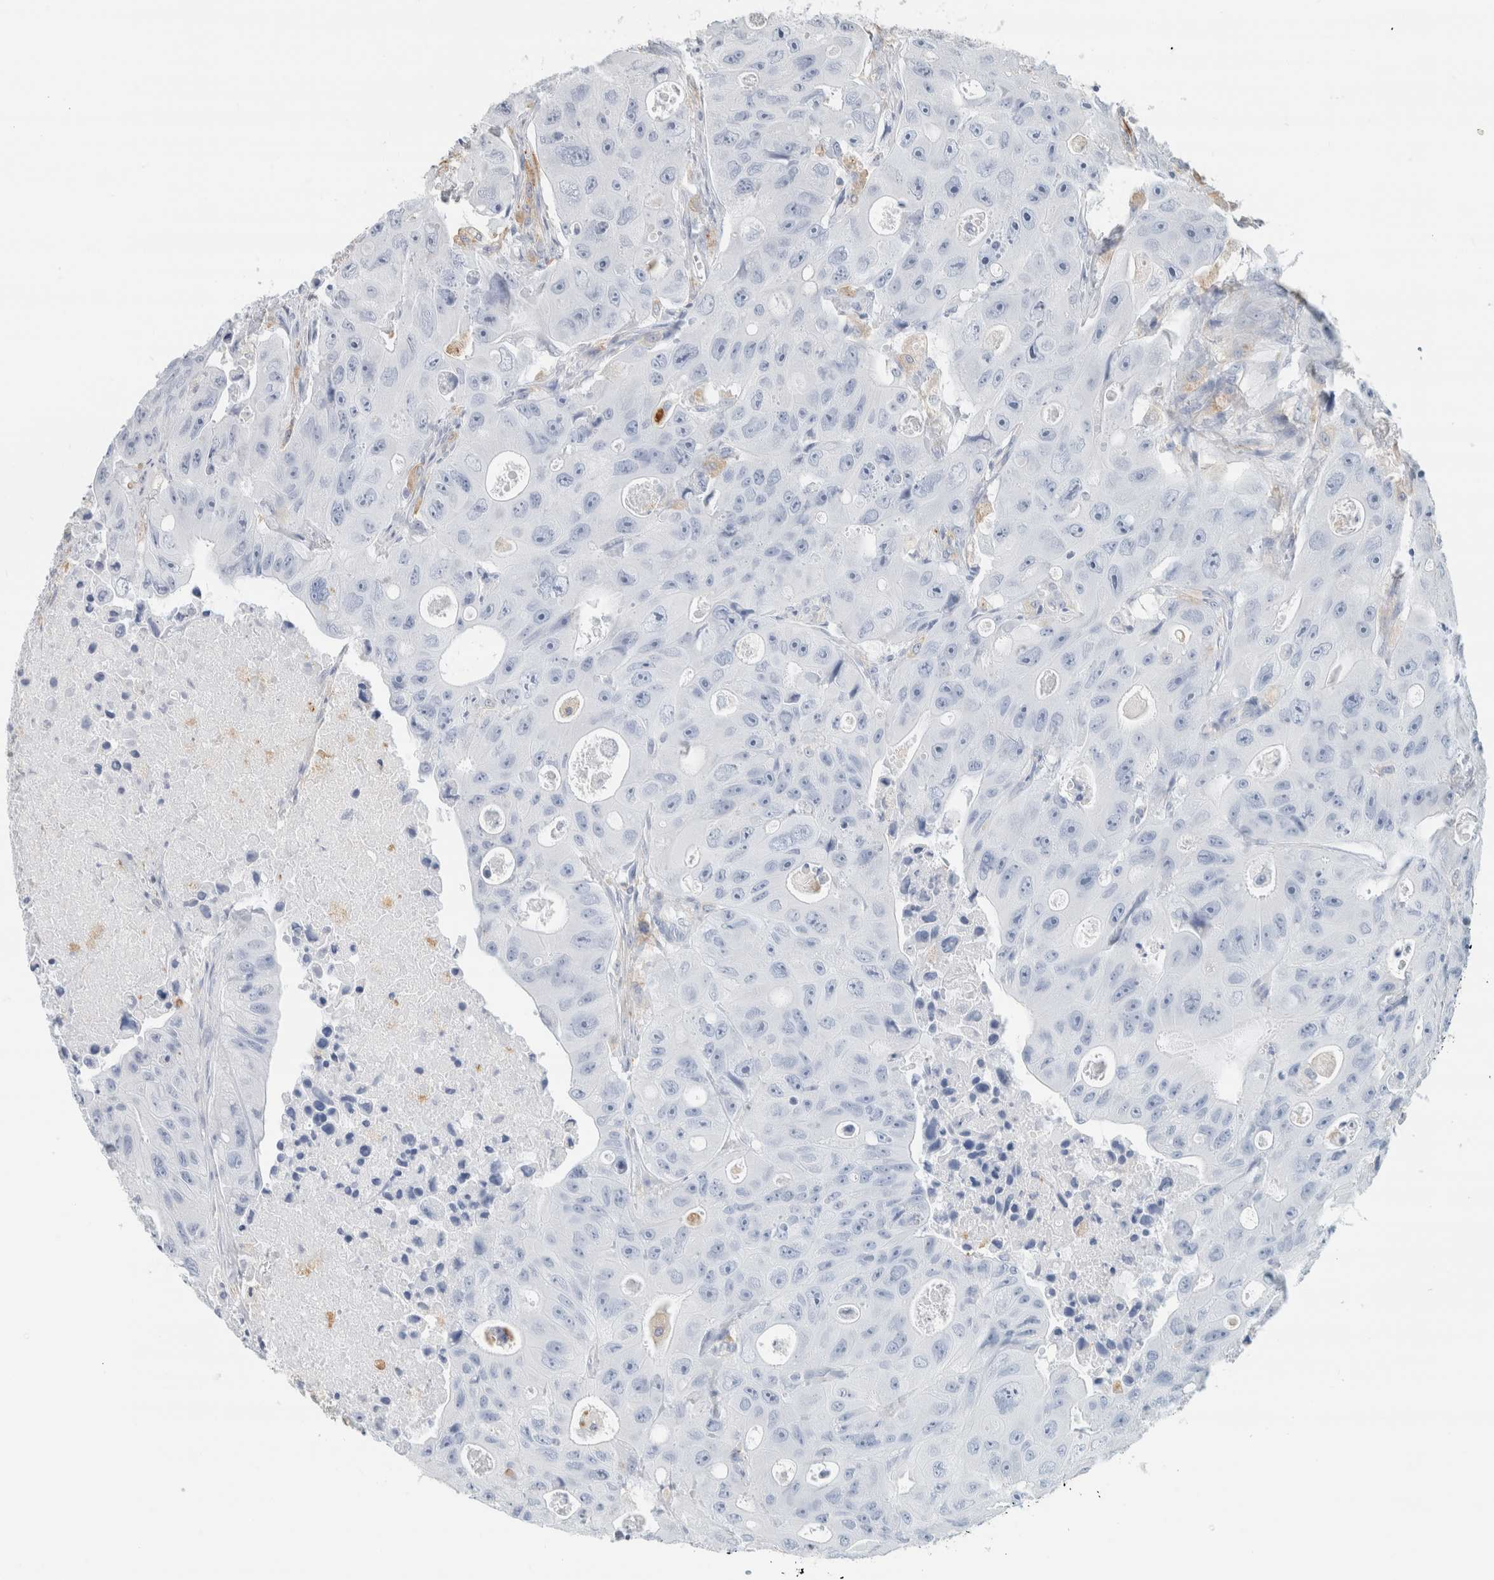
{"staining": {"intensity": "negative", "quantity": "none", "location": "none"}, "tissue": "colorectal cancer", "cell_type": "Tumor cells", "image_type": "cancer", "snomed": [{"axis": "morphology", "description": "Adenocarcinoma, NOS"}, {"axis": "topography", "description": "Colon"}], "caption": "Immunohistochemistry histopathology image of neoplastic tissue: human colorectal cancer stained with DAB shows no significant protein staining in tumor cells.", "gene": "LY86", "patient": {"sex": "female", "age": 46}}